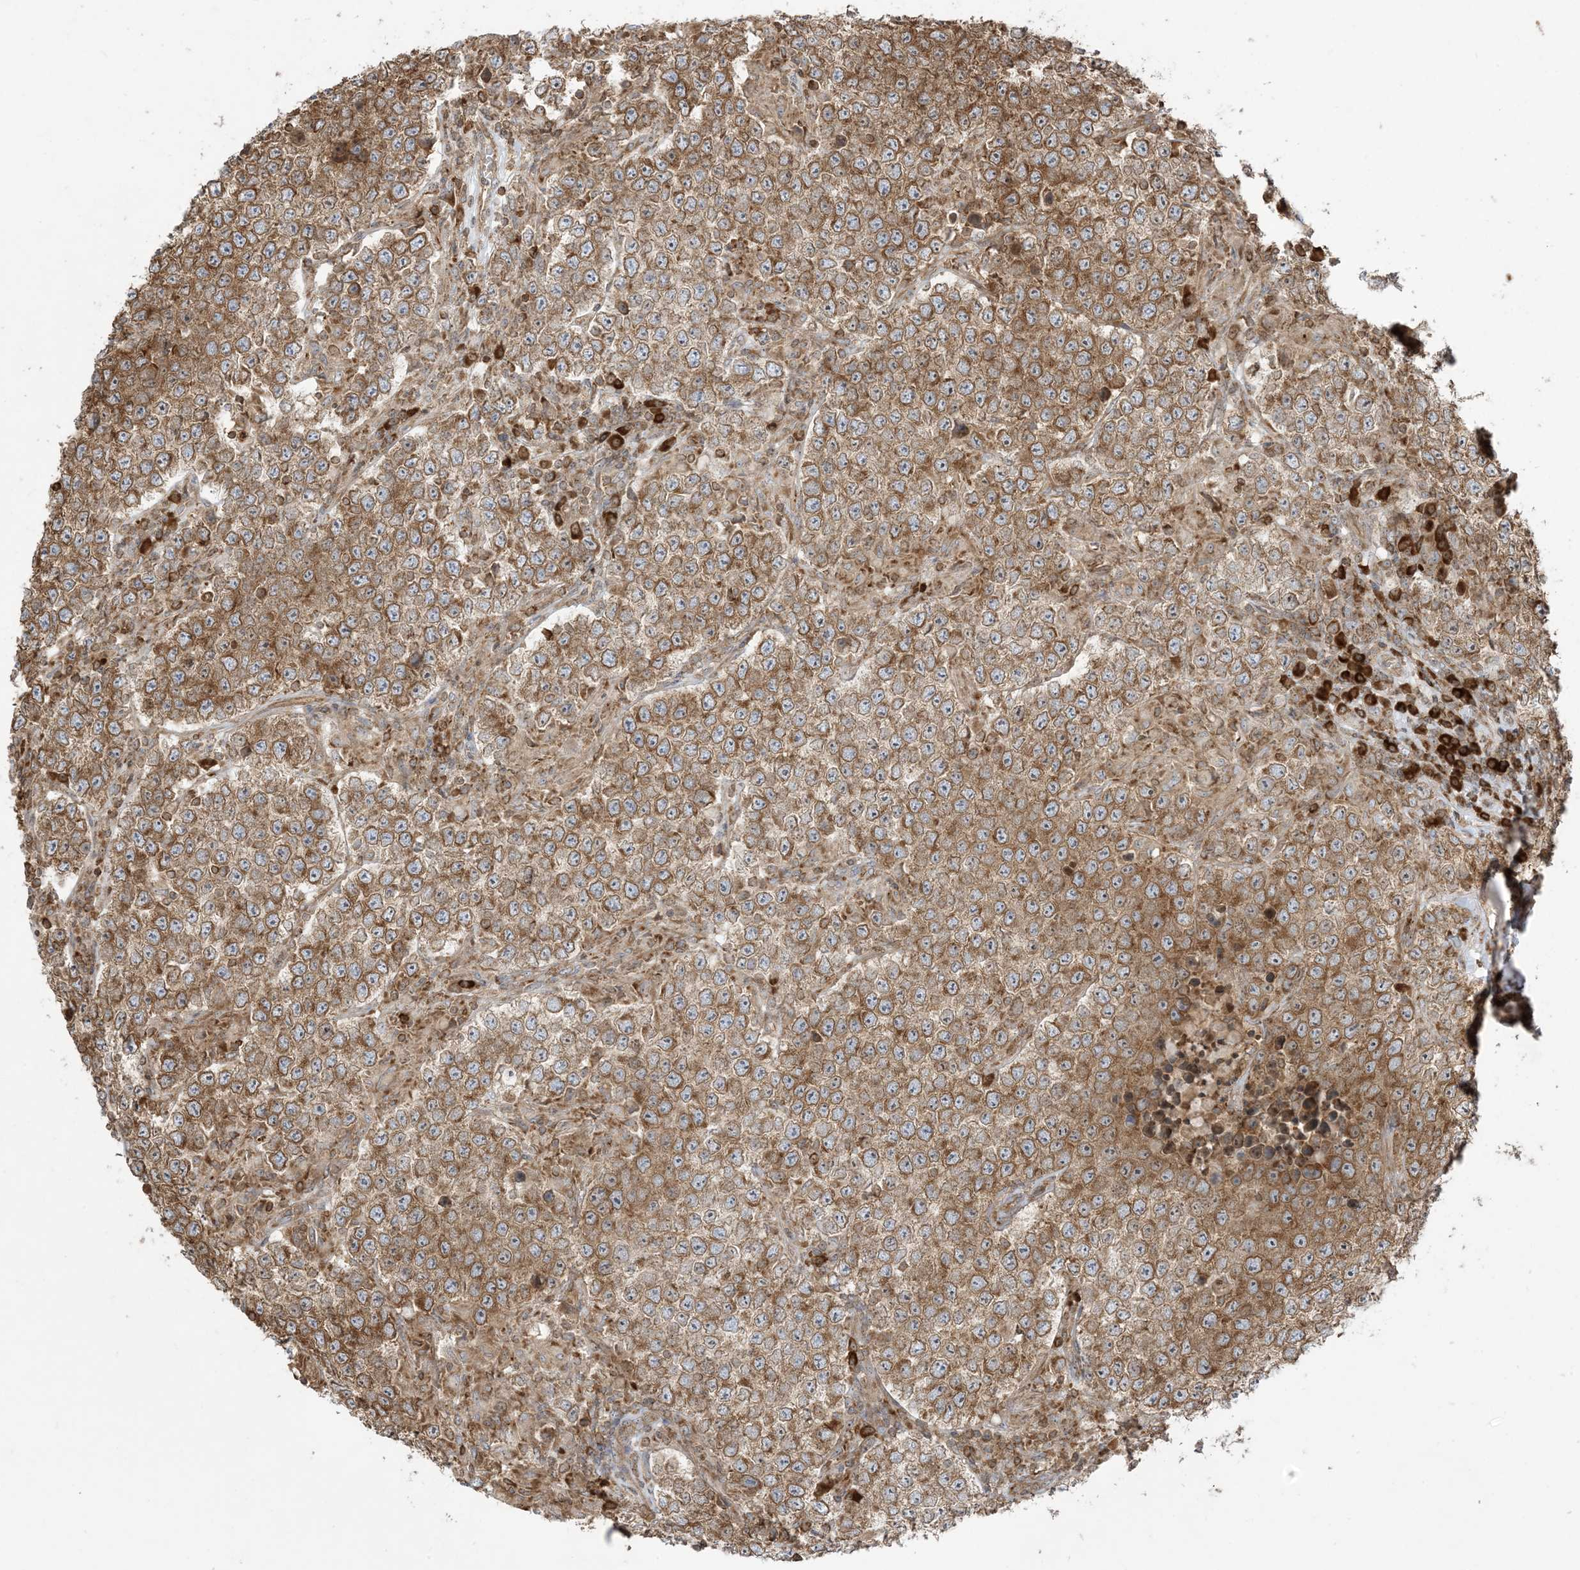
{"staining": {"intensity": "moderate", "quantity": ">75%", "location": "cytoplasmic/membranous"}, "tissue": "testis cancer", "cell_type": "Tumor cells", "image_type": "cancer", "snomed": [{"axis": "morphology", "description": "Normal tissue, NOS"}, {"axis": "morphology", "description": "Urothelial carcinoma, High grade"}, {"axis": "morphology", "description": "Seminoma, NOS"}, {"axis": "morphology", "description": "Carcinoma, Embryonal, NOS"}, {"axis": "topography", "description": "Urinary bladder"}, {"axis": "topography", "description": "Testis"}], "caption": "Testis cancer stained with a protein marker displays moderate staining in tumor cells.", "gene": "SRP72", "patient": {"sex": "male", "age": 41}}